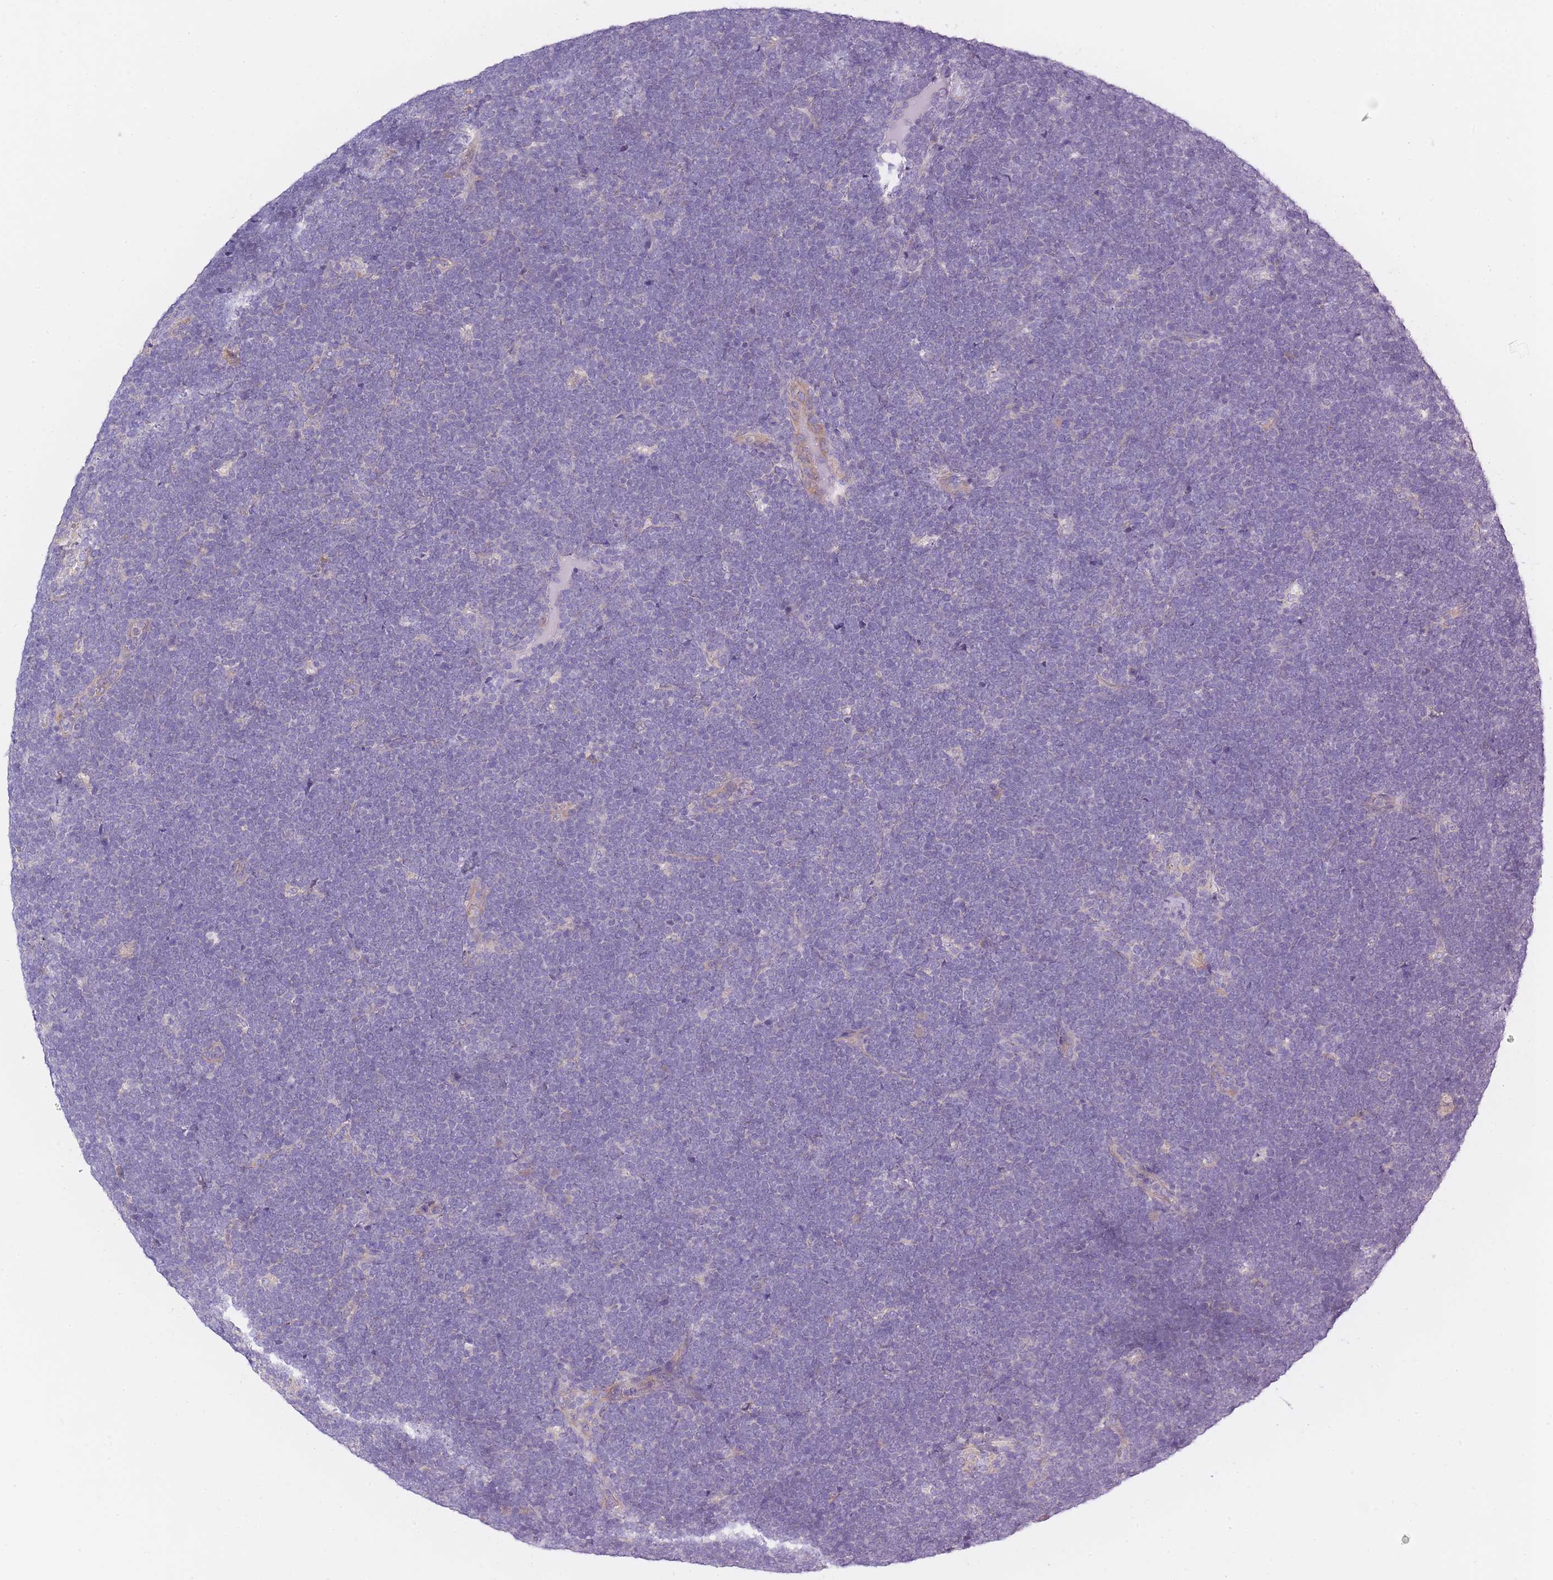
{"staining": {"intensity": "negative", "quantity": "none", "location": "none"}, "tissue": "lymphoma", "cell_type": "Tumor cells", "image_type": "cancer", "snomed": [{"axis": "morphology", "description": "Malignant lymphoma, non-Hodgkin's type, High grade"}, {"axis": "topography", "description": "Lymph node"}], "caption": "An IHC histopathology image of high-grade malignant lymphoma, non-Hodgkin's type is shown. There is no staining in tumor cells of high-grade malignant lymphoma, non-Hodgkin's type.", "gene": "AP3M2", "patient": {"sex": "male", "age": 13}}